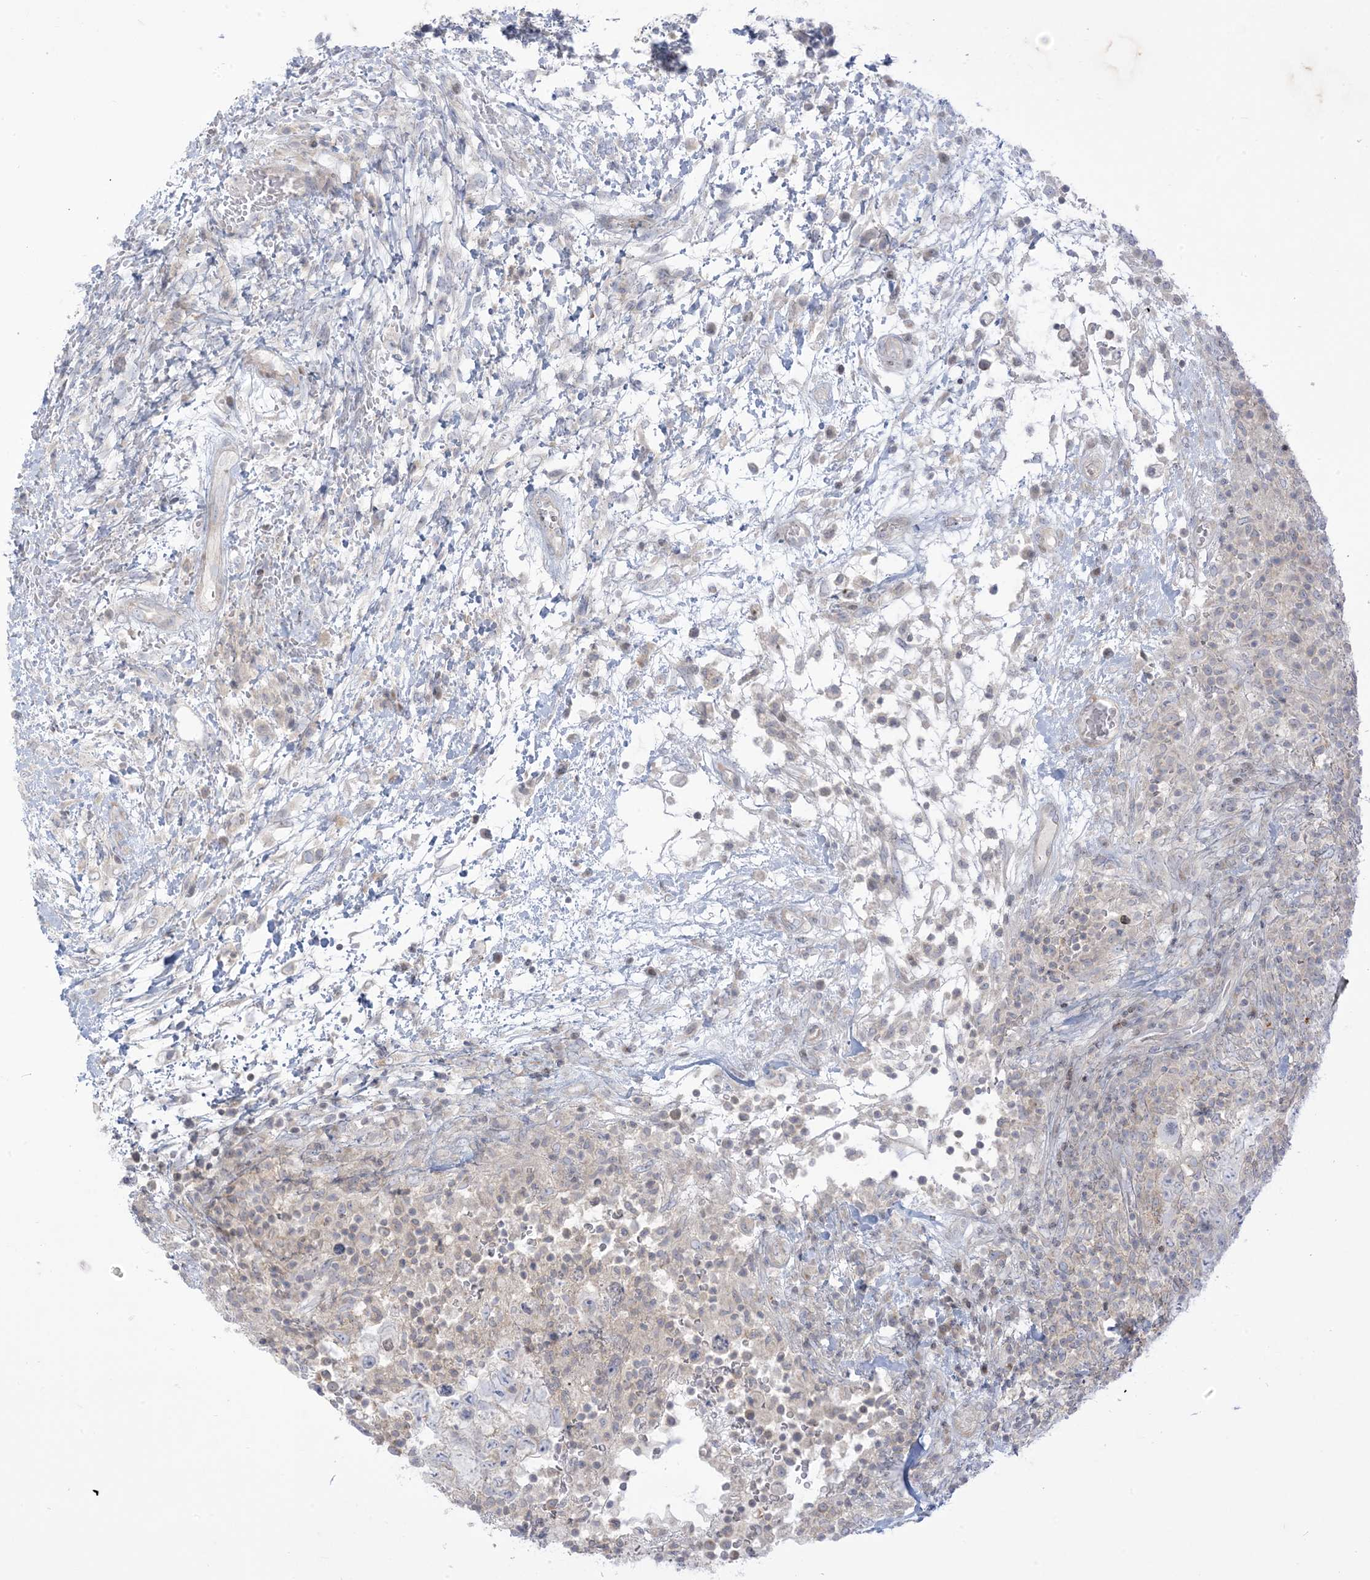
{"staining": {"intensity": "negative", "quantity": "none", "location": "none"}, "tissue": "testis cancer", "cell_type": "Tumor cells", "image_type": "cancer", "snomed": [{"axis": "morphology", "description": "Carcinoma, Embryonal, NOS"}, {"axis": "topography", "description": "Testis"}], "caption": "Tumor cells show no significant expression in testis cancer (embryonal carcinoma).", "gene": "AFTPH", "patient": {"sex": "male", "age": 37}}